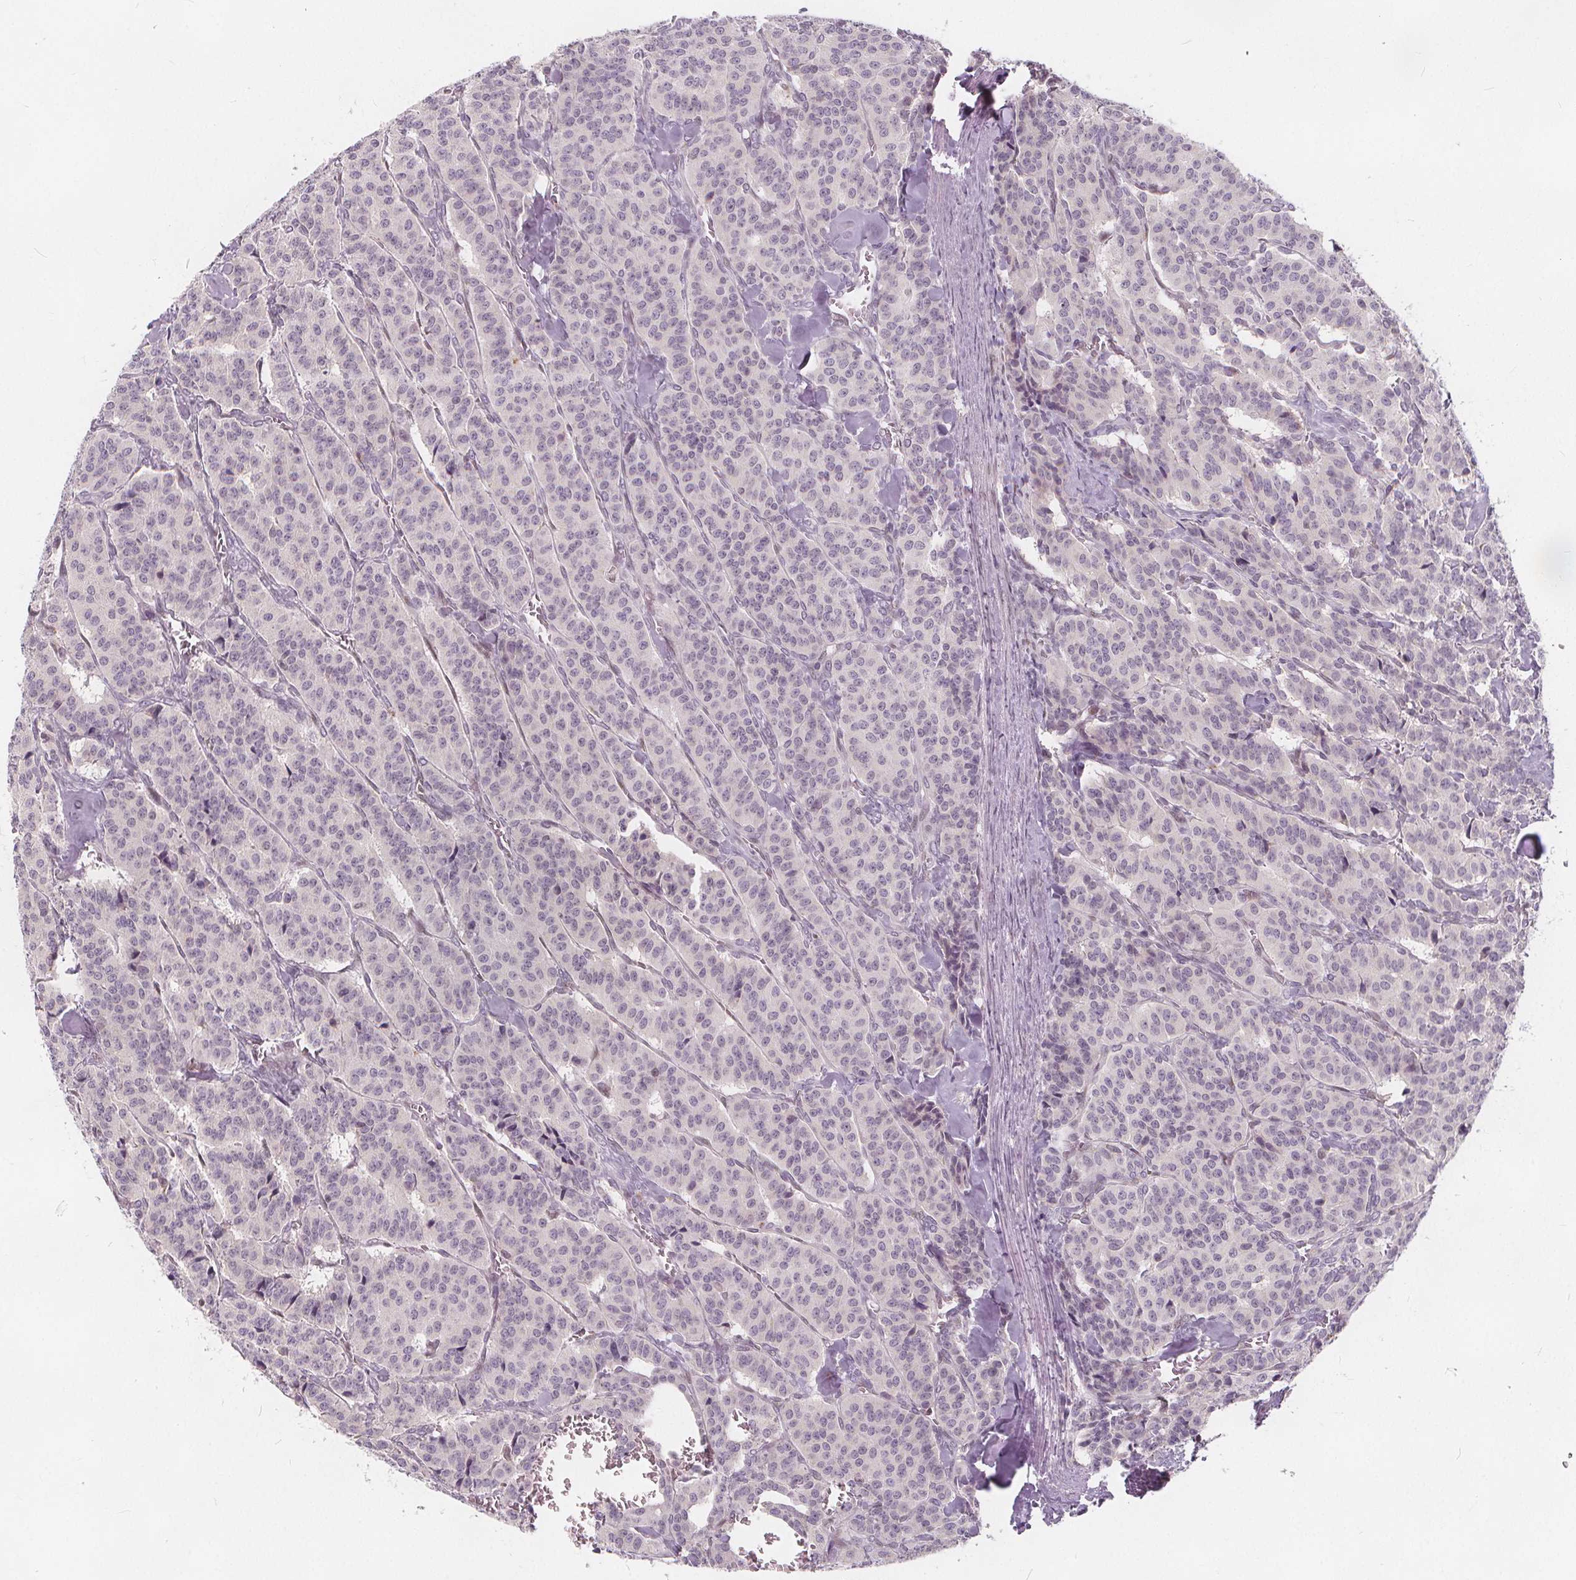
{"staining": {"intensity": "weak", "quantity": "<25%", "location": "cytoplasmic/membranous"}, "tissue": "carcinoid", "cell_type": "Tumor cells", "image_type": "cancer", "snomed": [{"axis": "morphology", "description": "Normal tissue, NOS"}, {"axis": "morphology", "description": "Carcinoid, malignant, NOS"}, {"axis": "topography", "description": "Lung"}], "caption": "A micrograph of human carcinoid is negative for staining in tumor cells.", "gene": "DRC3", "patient": {"sex": "female", "age": 46}}